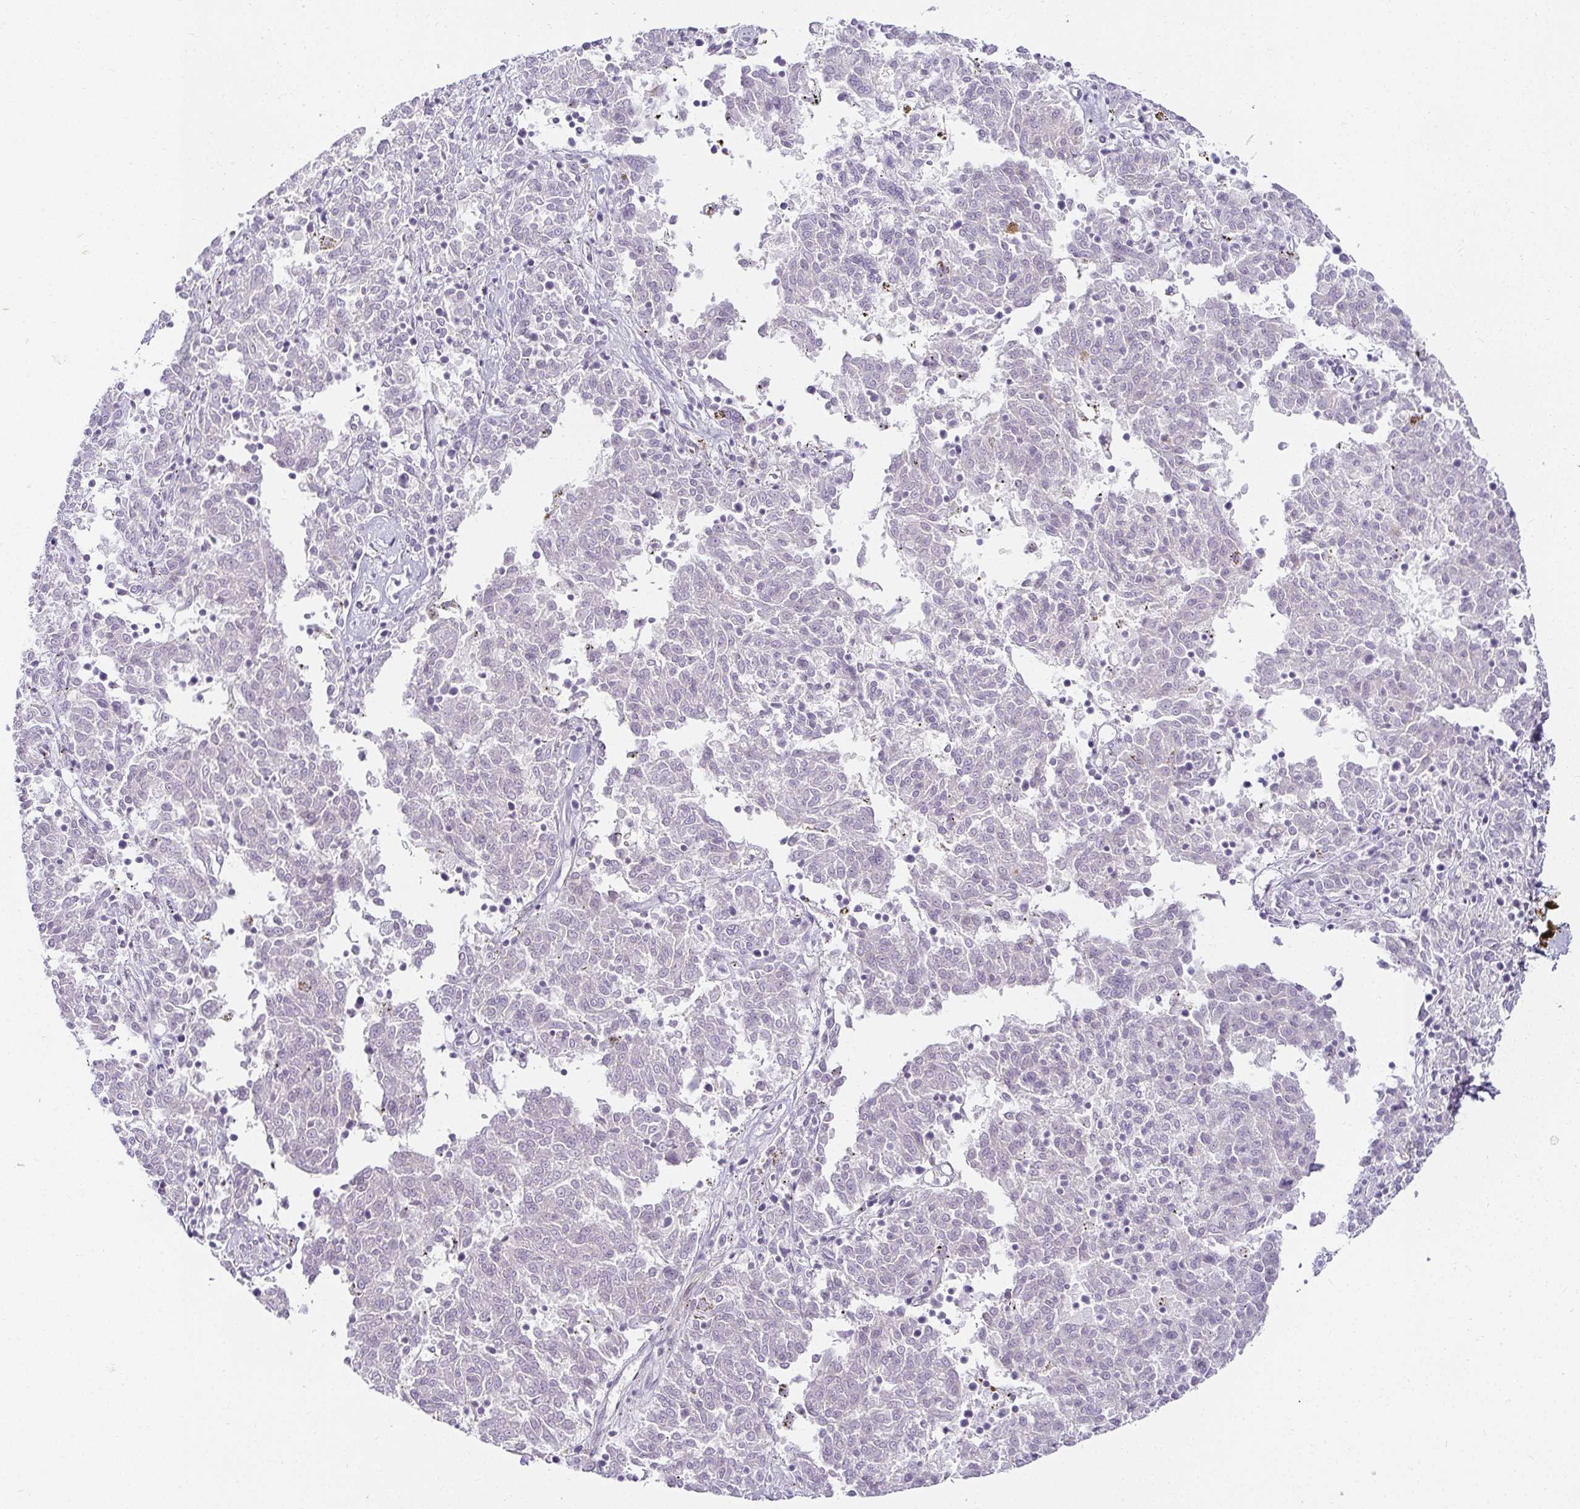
{"staining": {"intensity": "negative", "quantity": "none", "location": "none"}, "tissue": "melanoma", "cell_type": "Tumor cells", "image_type": "cancer", "snomed": [{"axis": "morphology", "description": "Malignant melanoma, NOS"}, {"axis": "topography", "description": "Skin"}], "caption": "Histopathology image shows no protein positivity in tumor cells of malignant melanoma tissue.", "gene": "ACAN", "patient": {"sex": "female", "age": 72}}